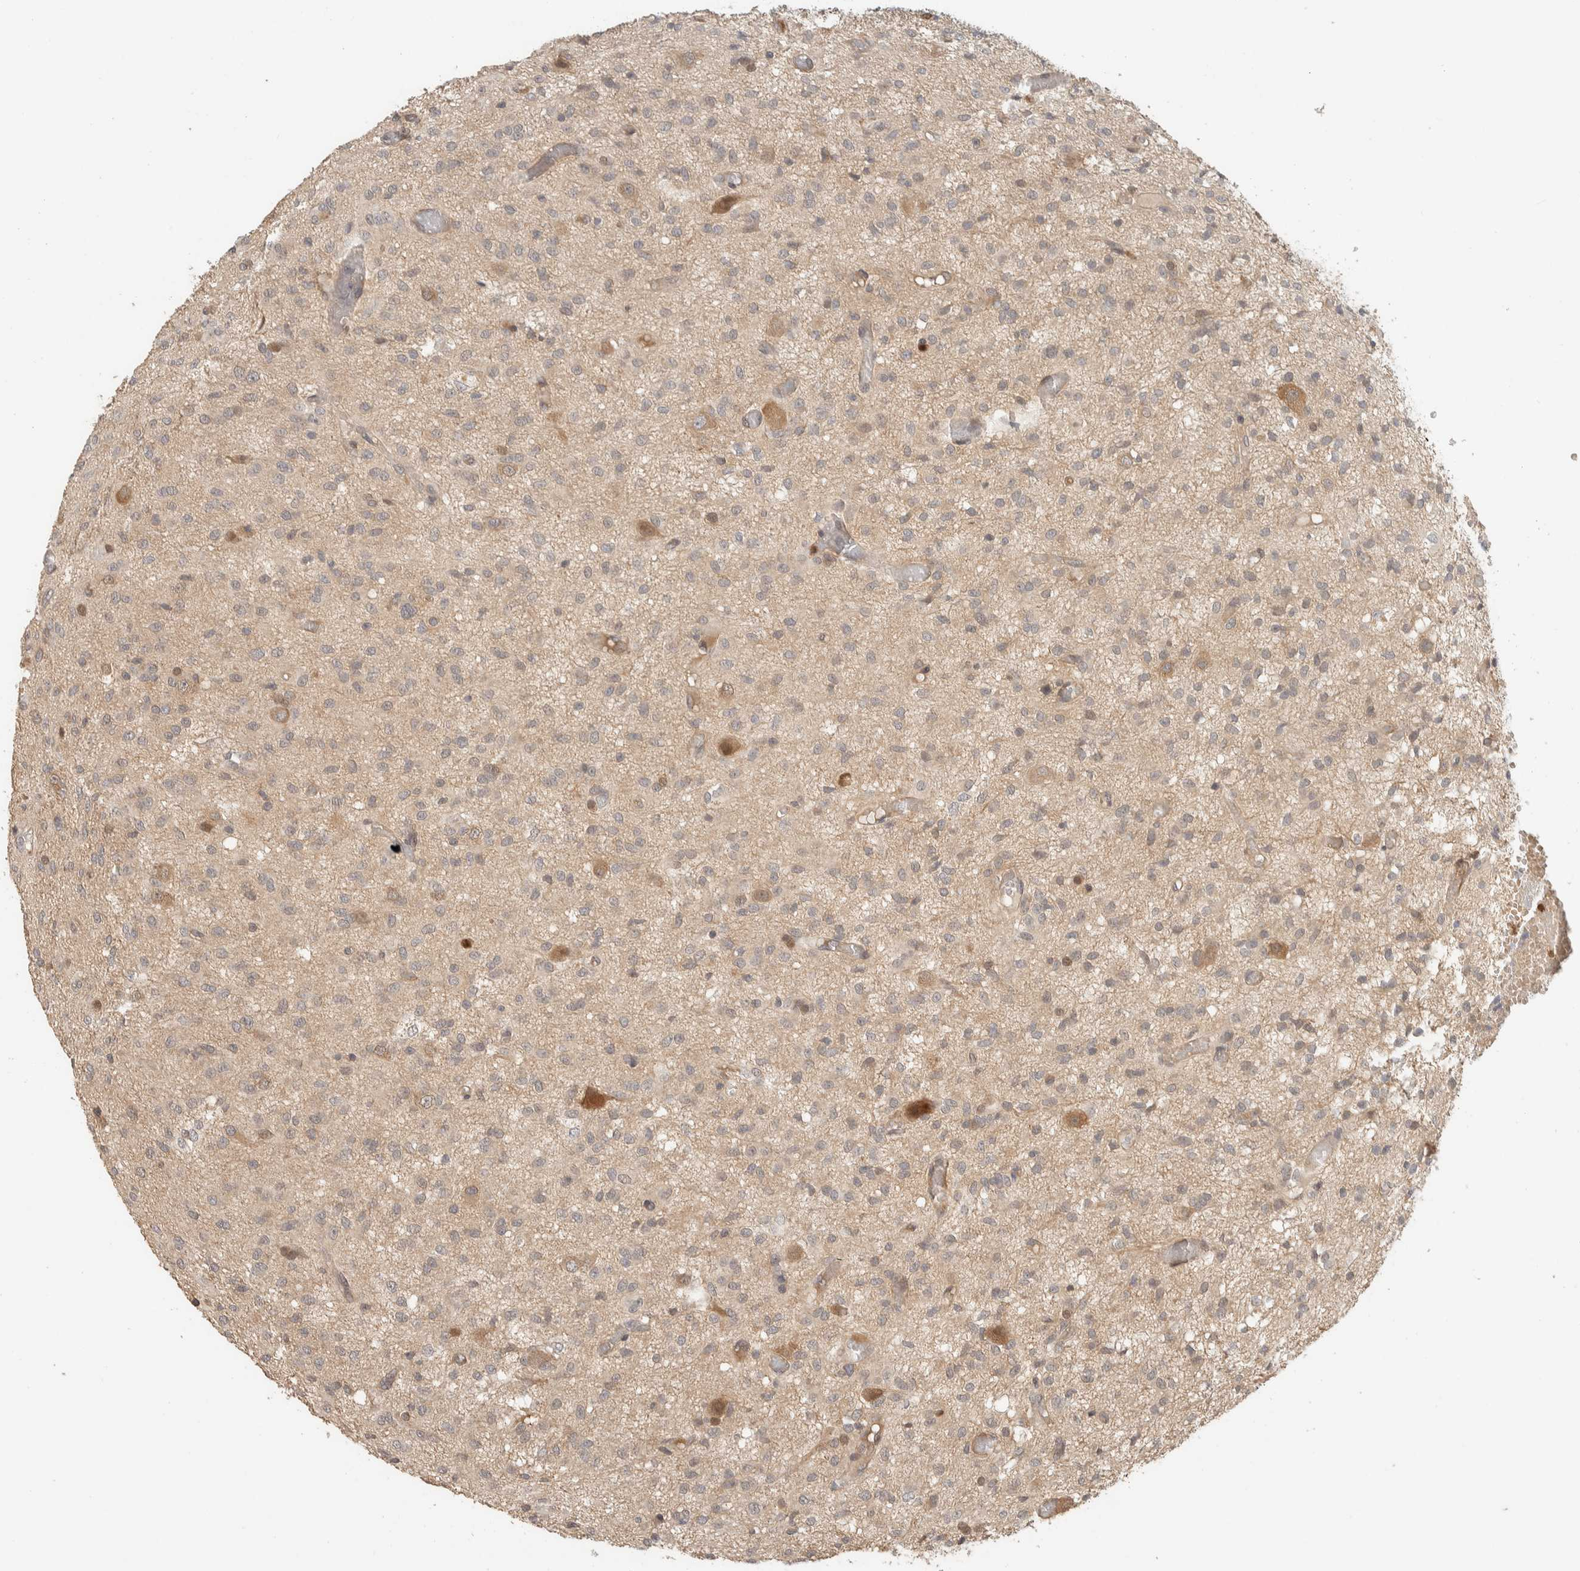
{"staining": {"intensity": "weak", "quantity": "<25%", "location": "cytoplasmic/membranous"}, "tissue": "glioma", "cell_type": "Tumor cells", "image_type": "cancer", "snomed": [{"axis": "morphology", "description": "Glioma, malignant, High grade"}, {"axis": "topography", "description": "Brain"}], "caption": "This is an immunohistochemistry (IHC) micrograph of glioma. There is no expression in tumor cells.", "gene": "ADSS2", "patient": {"sex": "female", "age": 59}}